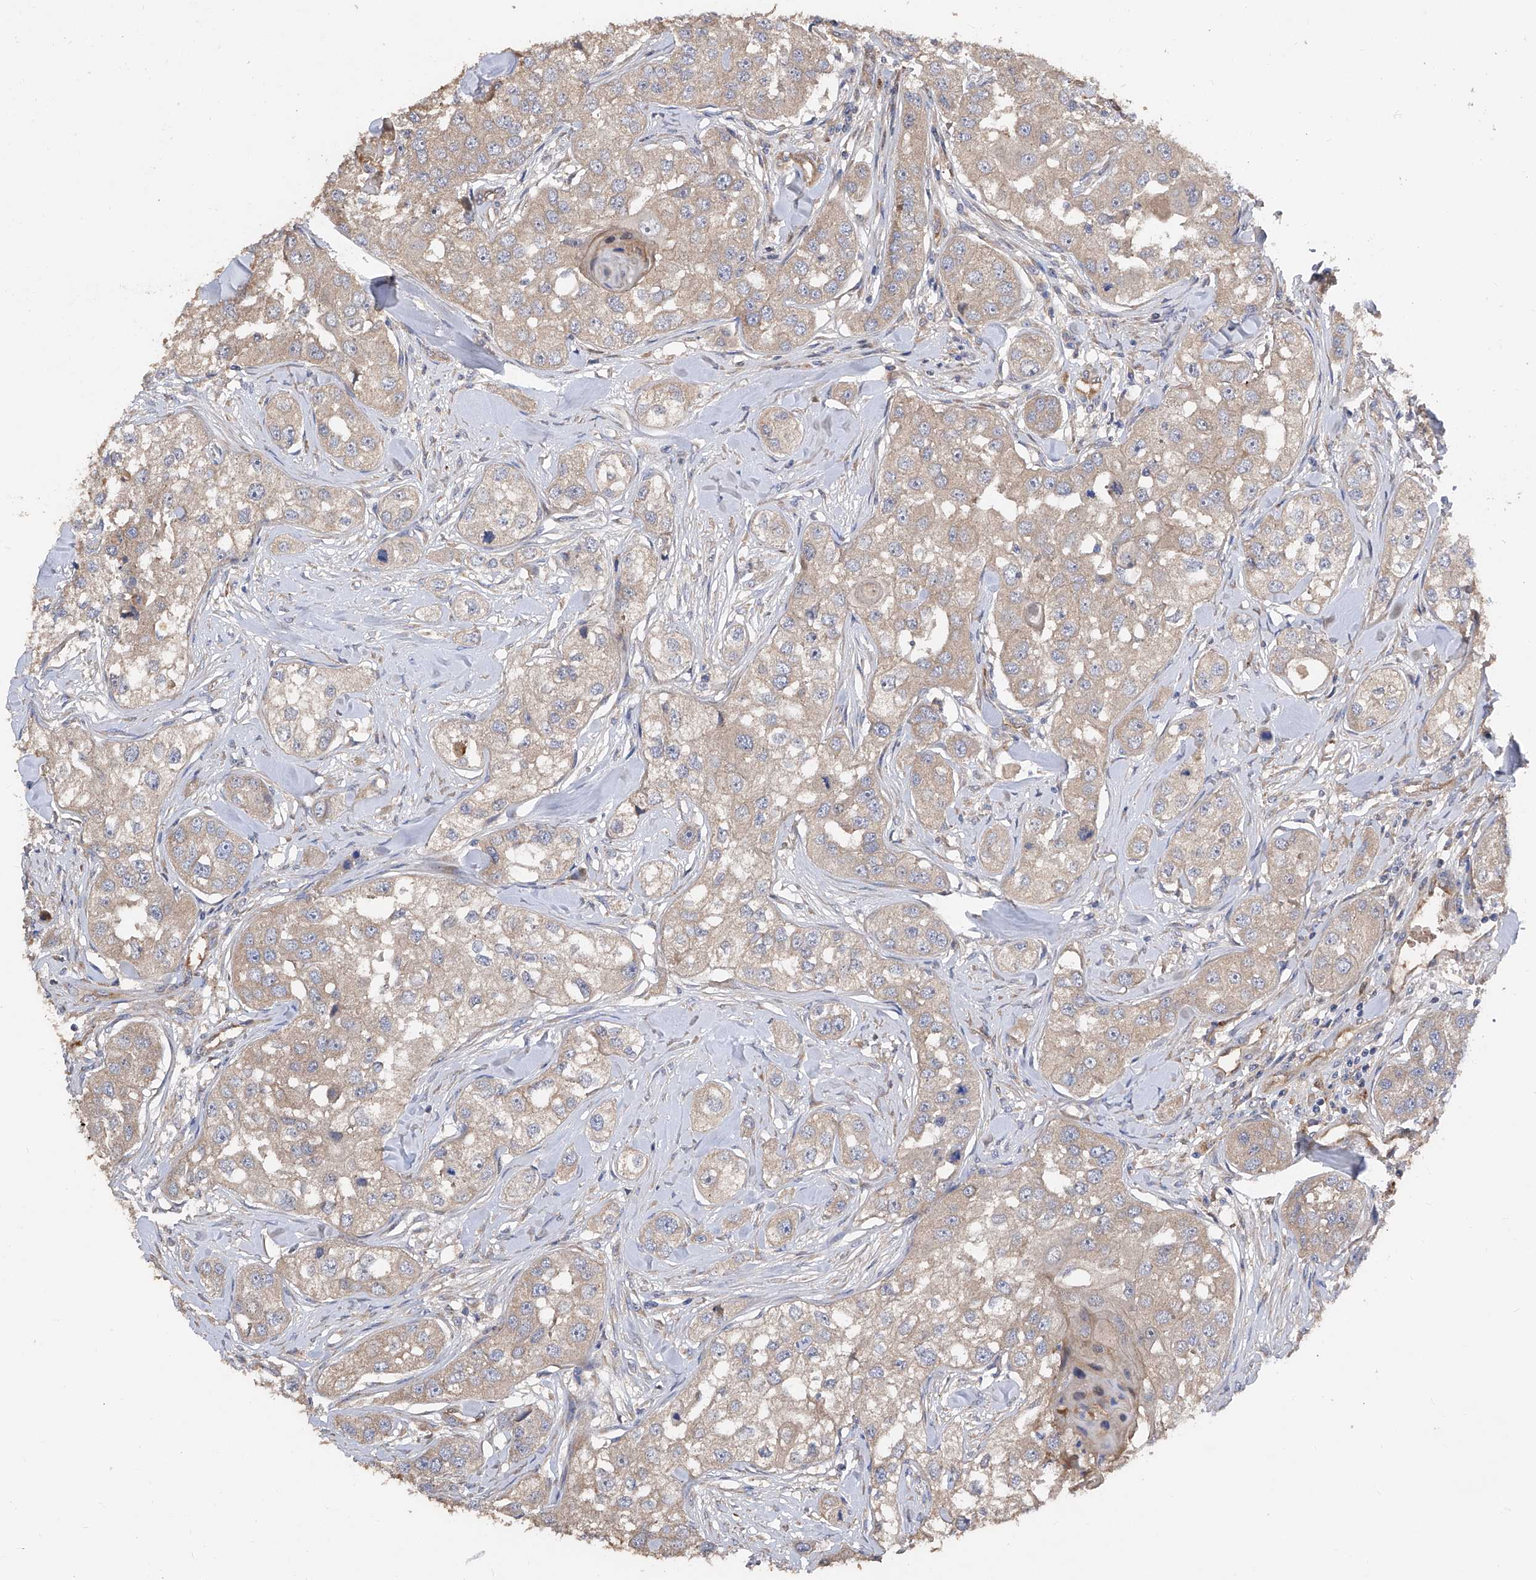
{"staining": {"intensity": "weak", "quantity": "25%-75%", "location": "cytoplasmic/membranous"}, "tissue": "head and neck cancer", "cell_type": "Tumor cells", "image_type": "cancer", "snomed": [{"axis": "morphology", "description": "Normal tissue, NOS"}, {"axis": "morphology", "description": "Squamous cell carcinoma, NOS"}, {"axis": "topography", "description": "Skeletal muscle"}, {"axis": "topography", "description": "Head-Neck"}], "caption": "Human squamous cell carcinoma (head and neck) stained with a protein marker reveals weak staining in tumor cells.", "gene": "PTK2", "patient": {"sex": "male", "age": 51}}